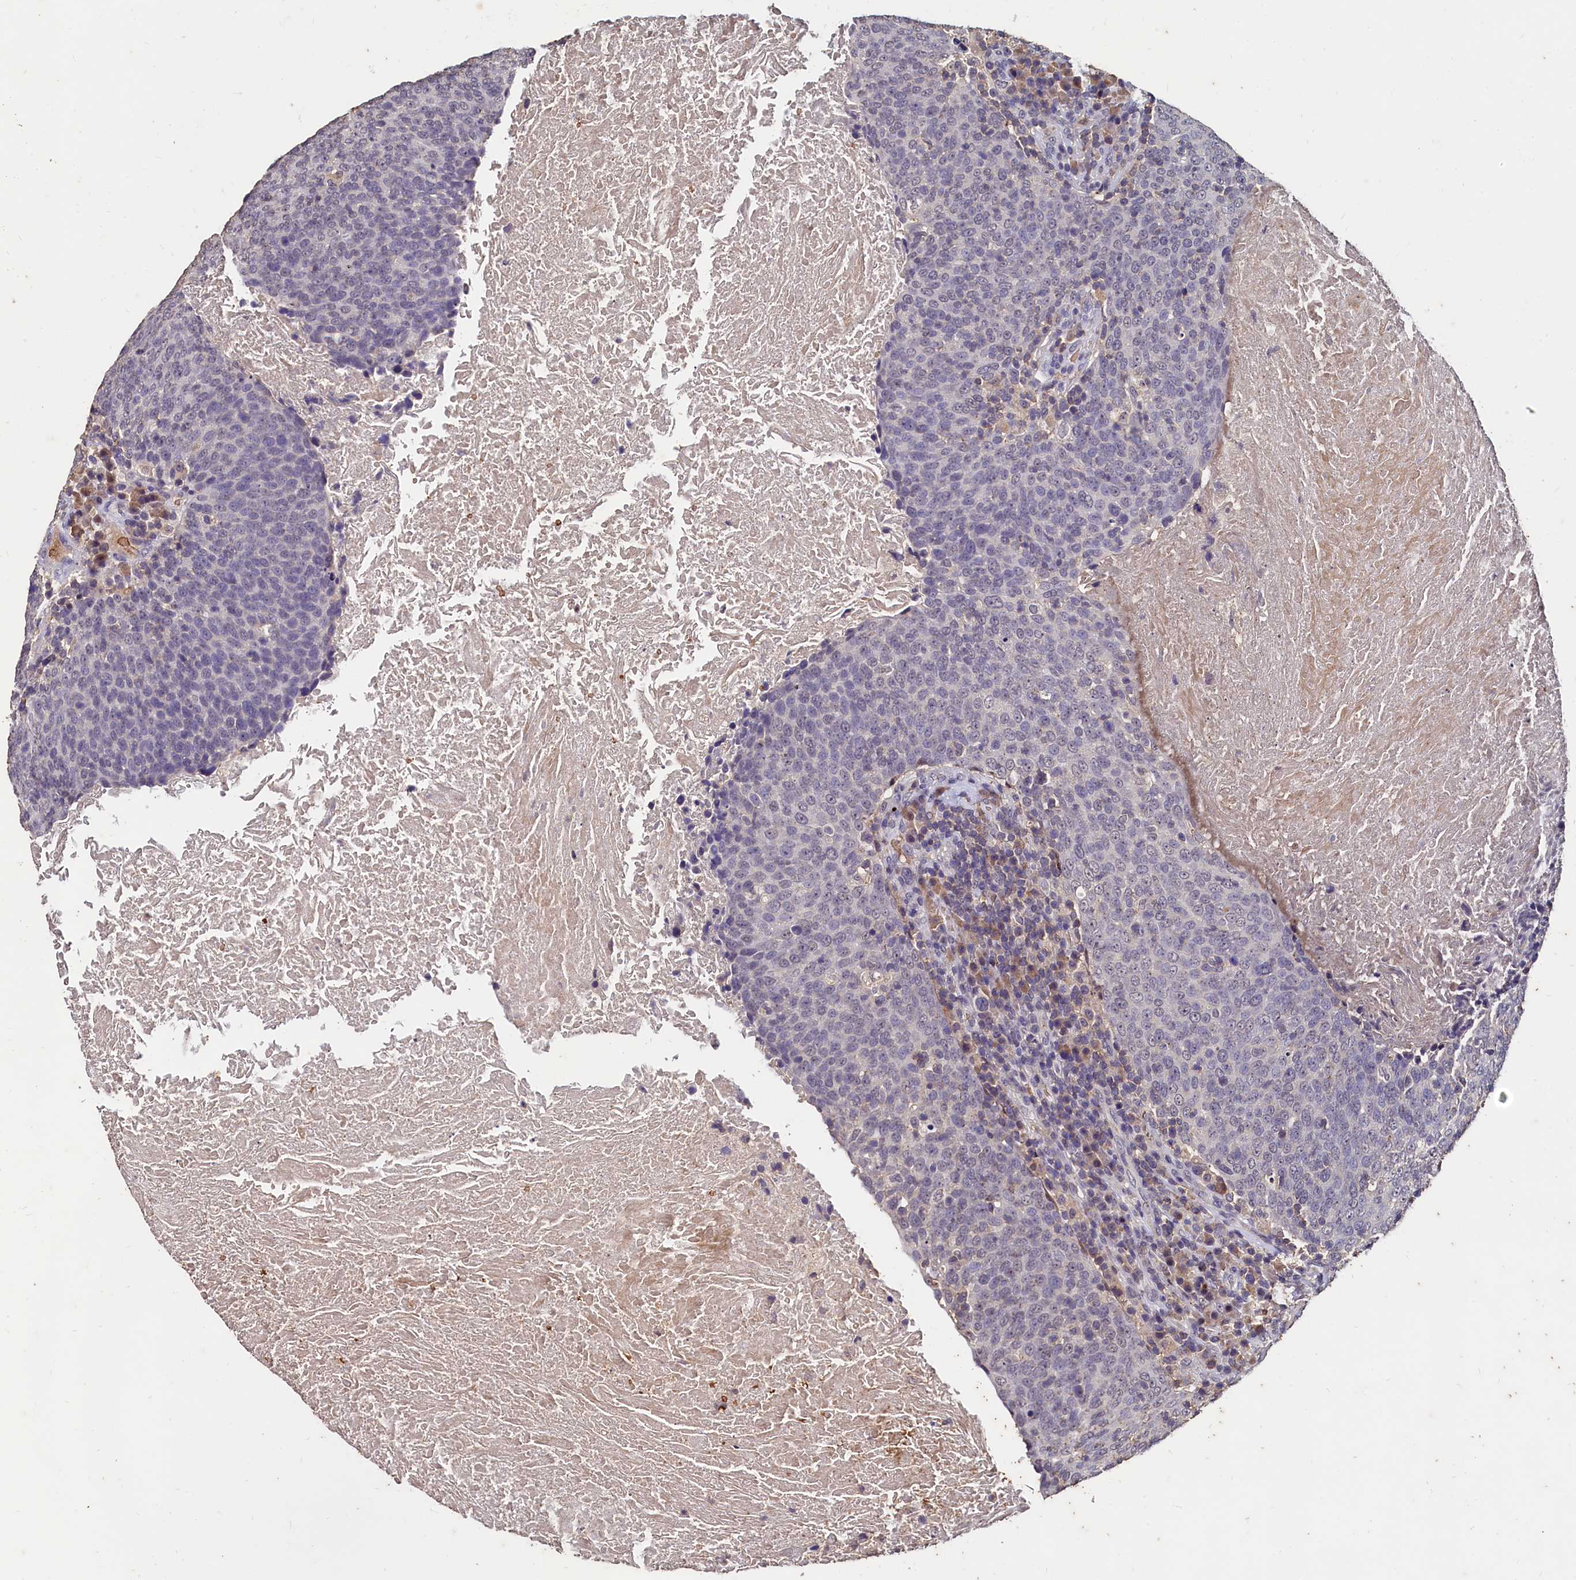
{"staining": {"intensity": "negative", "quantity": "none", "location": "none"}, "tissue": "head and neck cancer", "cell_type": "Tumor cells", "image_type": "cancer", "snomed": [{"axis": "morphology", "description": "Squamous cell carcinoma, NOS"}, {"axis": "morphology", "description": "Squamous cell carcinoma, metastatic, NOS"}, {"axis": "topography", "description": "Lymph node"}, {"axis": "topography", "description": "Head-Neck"}], "caption": "Immunohistochemical staining of head and neck cancer displays no significant positivity in tumor cells.", "gene": "CSTPP1", "patient": {"sex": "male", "age": 62}}